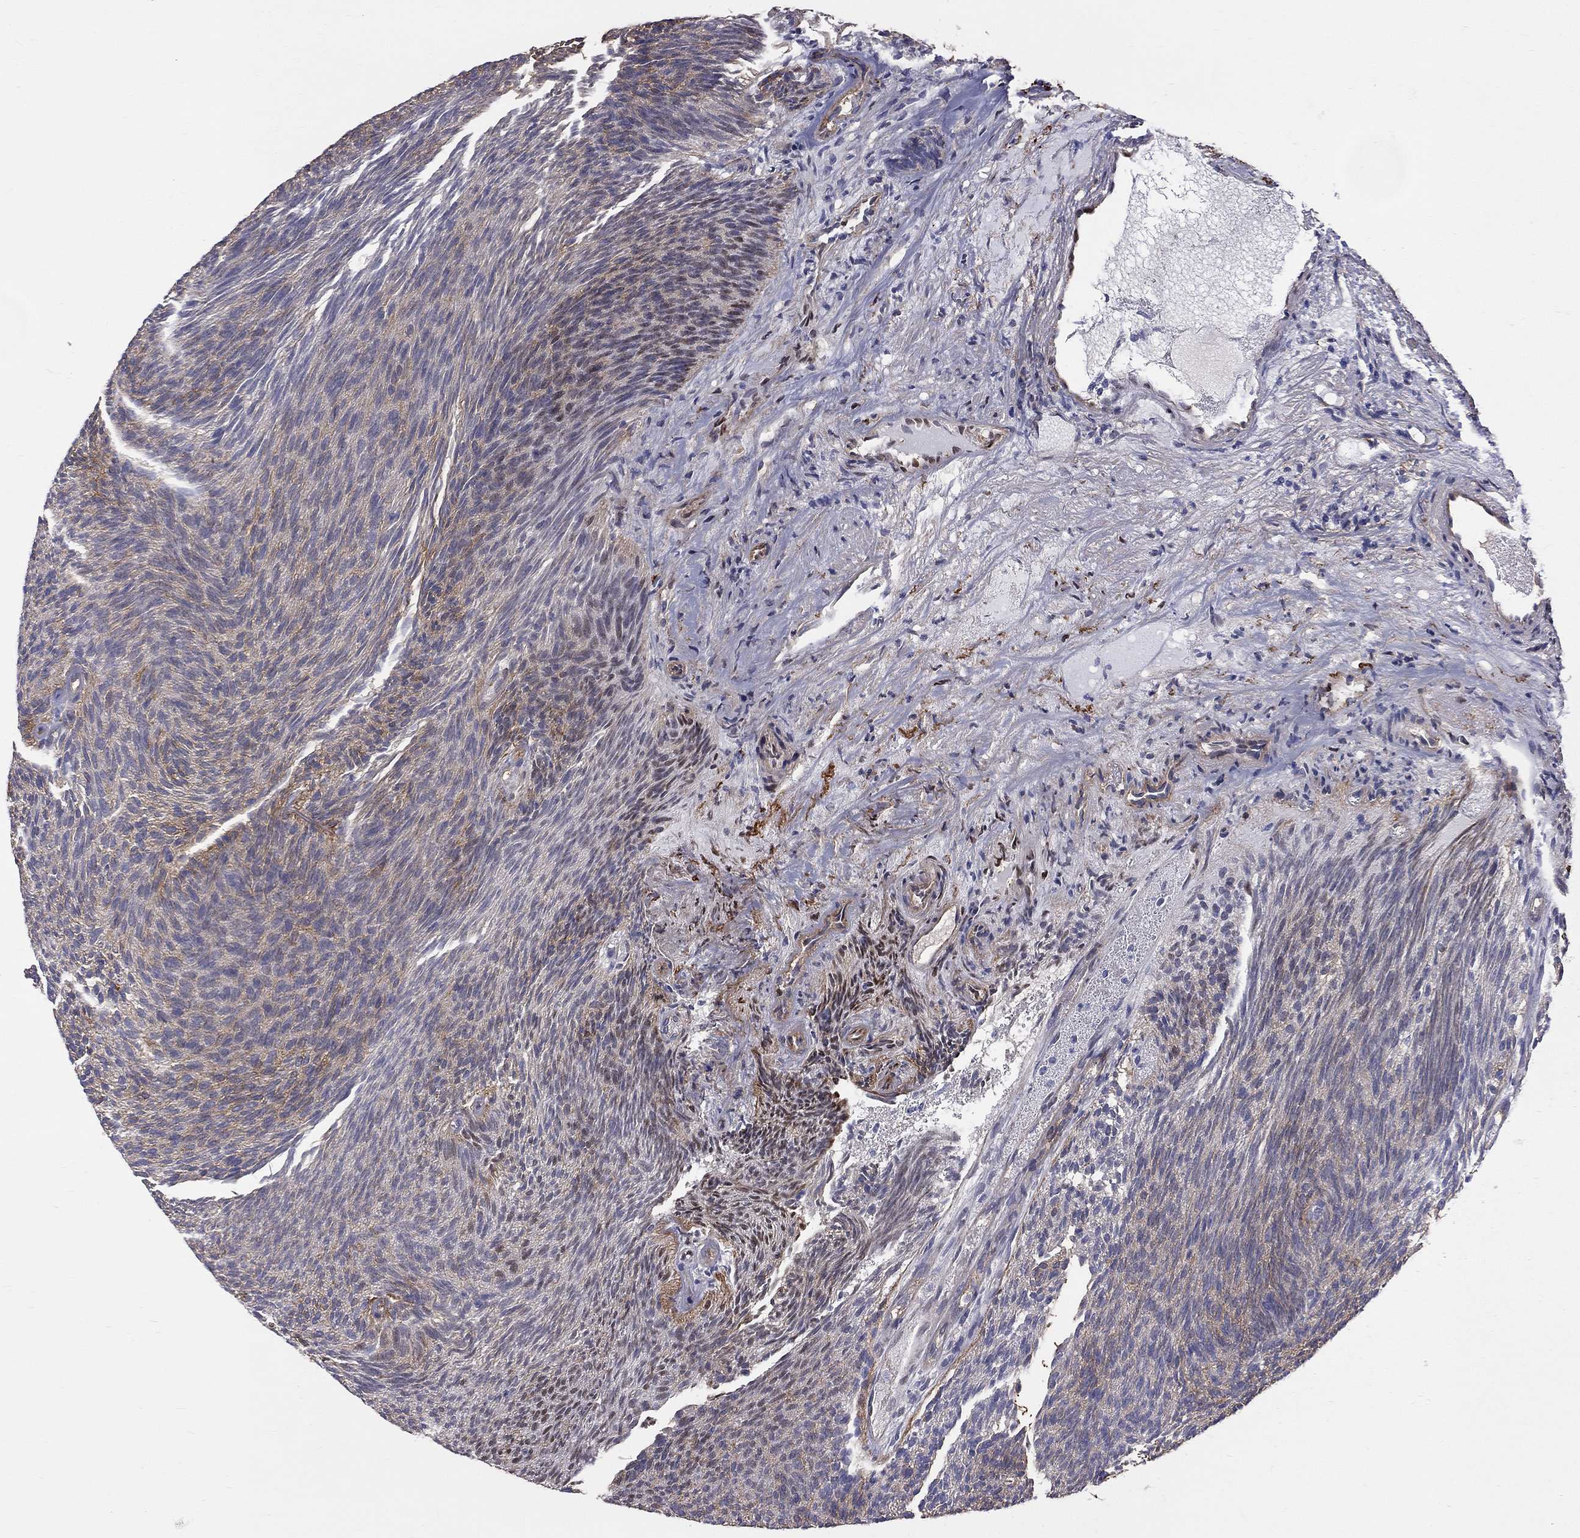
{"staining": {"intensity": "moderate", "quantity": "25%-75%", "location": "cytoplasmic/membranous"}, "tissue": "urothelial cancer", "cell_type": "Tumor cells", "image_type": "cancer", "snomed": [{"axis": "morphology", "description": "Urothelial carcinoma, Low grade"}, {"axis": "topography", "description": "Urinary bladder"}], "caption": "Urothelial cancer stained with a brown dye demonstrates moderate cytoplasmic/membranous positive positivity in about 25%-75% of tumor cells.", "gene": "GJB4", "patient": {"sex": "male", "age": 77}}